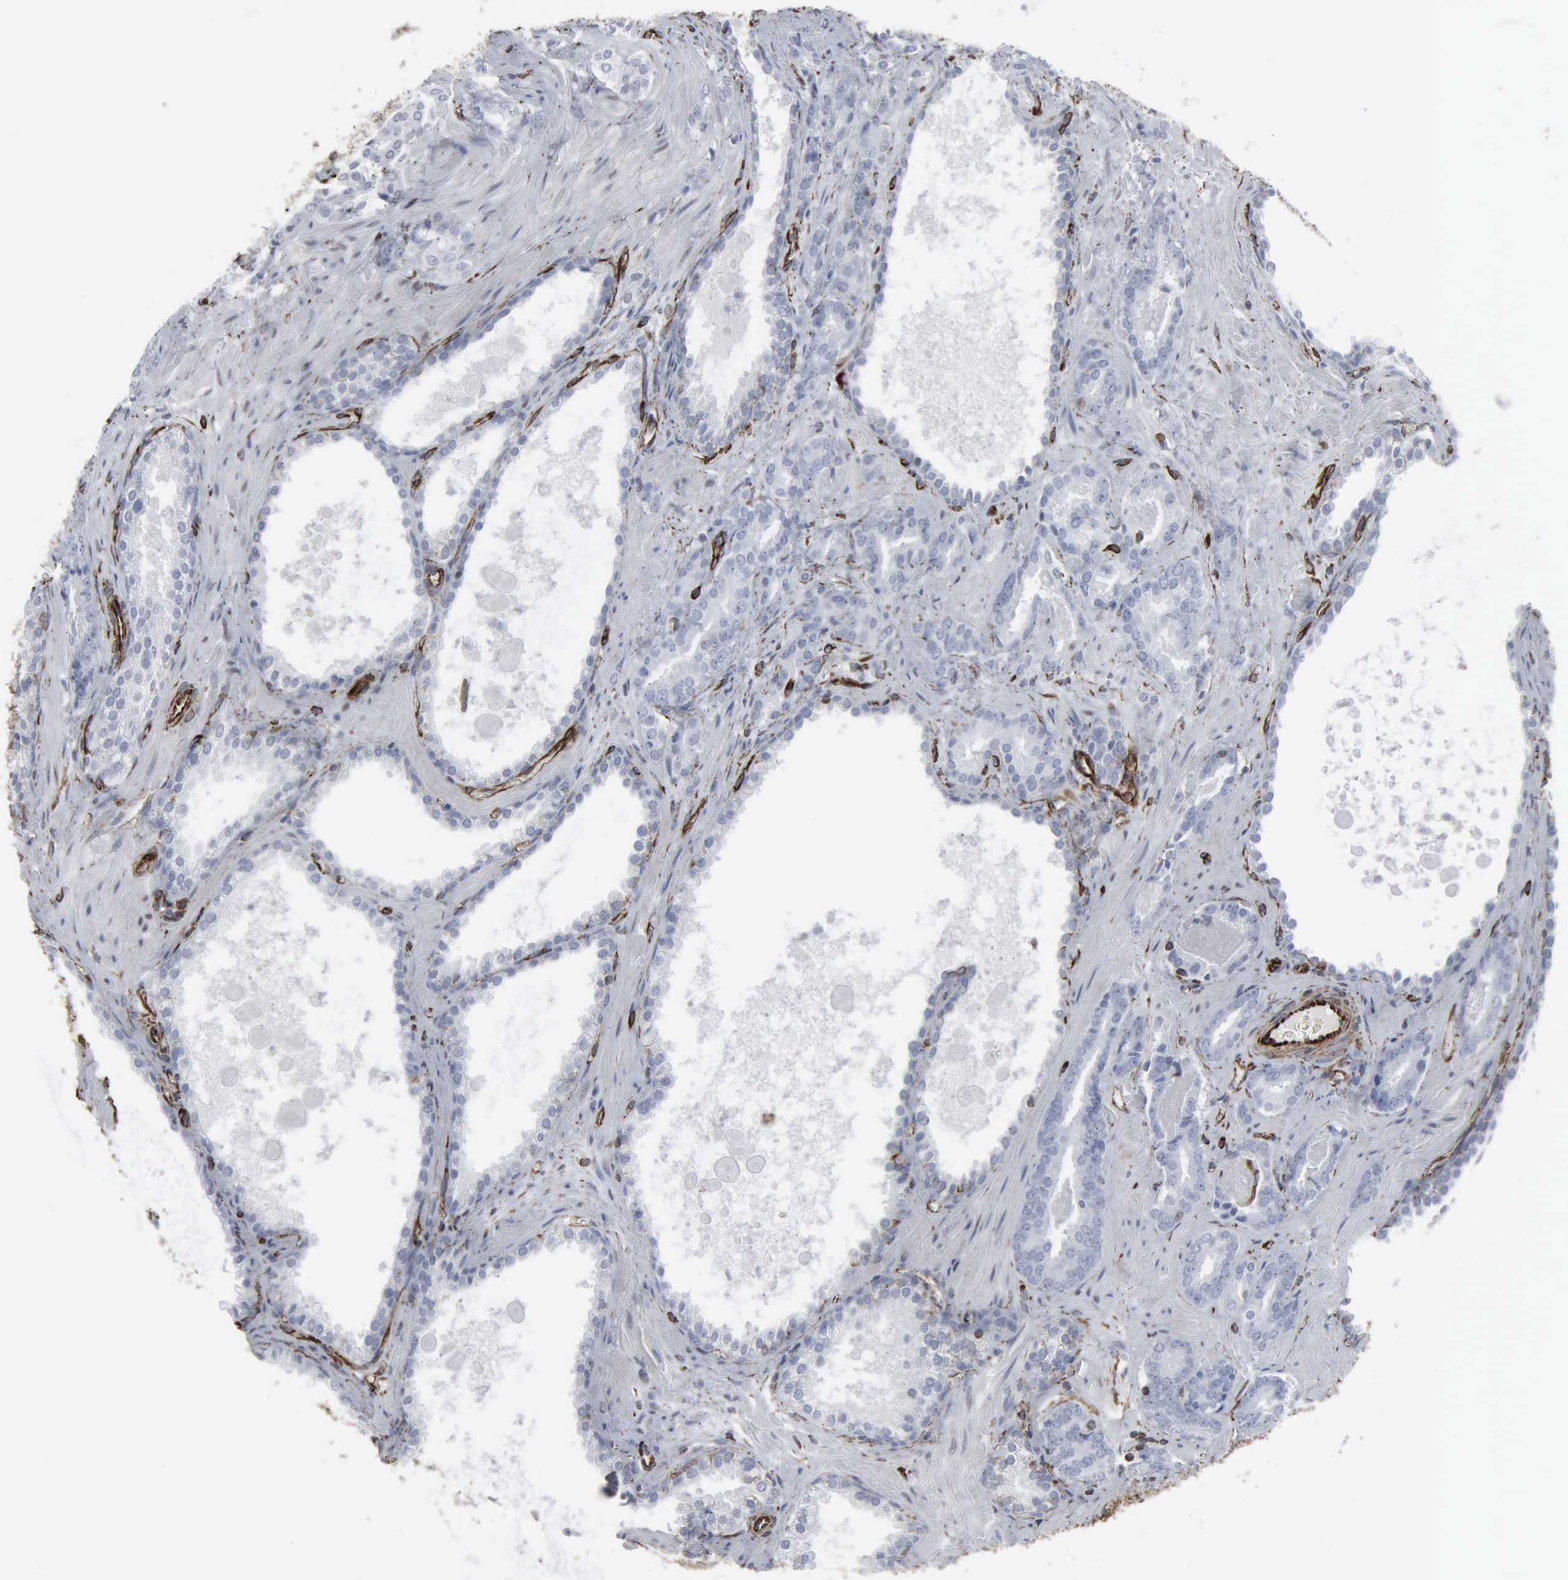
{"staining": {"intensity": "weak", "quantity": "<25%", "location": "nuclear"}, "tissue": "prostate cancer", "cell_type": "Tumor cells", "image_type": "cancer", "snomed": [{"axis": "morphology", "description": "Adenocarcinoma, Medium grade"}, {"axis": "topography", "description": "Prostate"}], "caption": "Tumor cells are negative for protein expression in human adenocarcinoma (medium-grade) (prostate).", "gene": "CCNE1", "patient": {"sex": "male", "age": 64}}